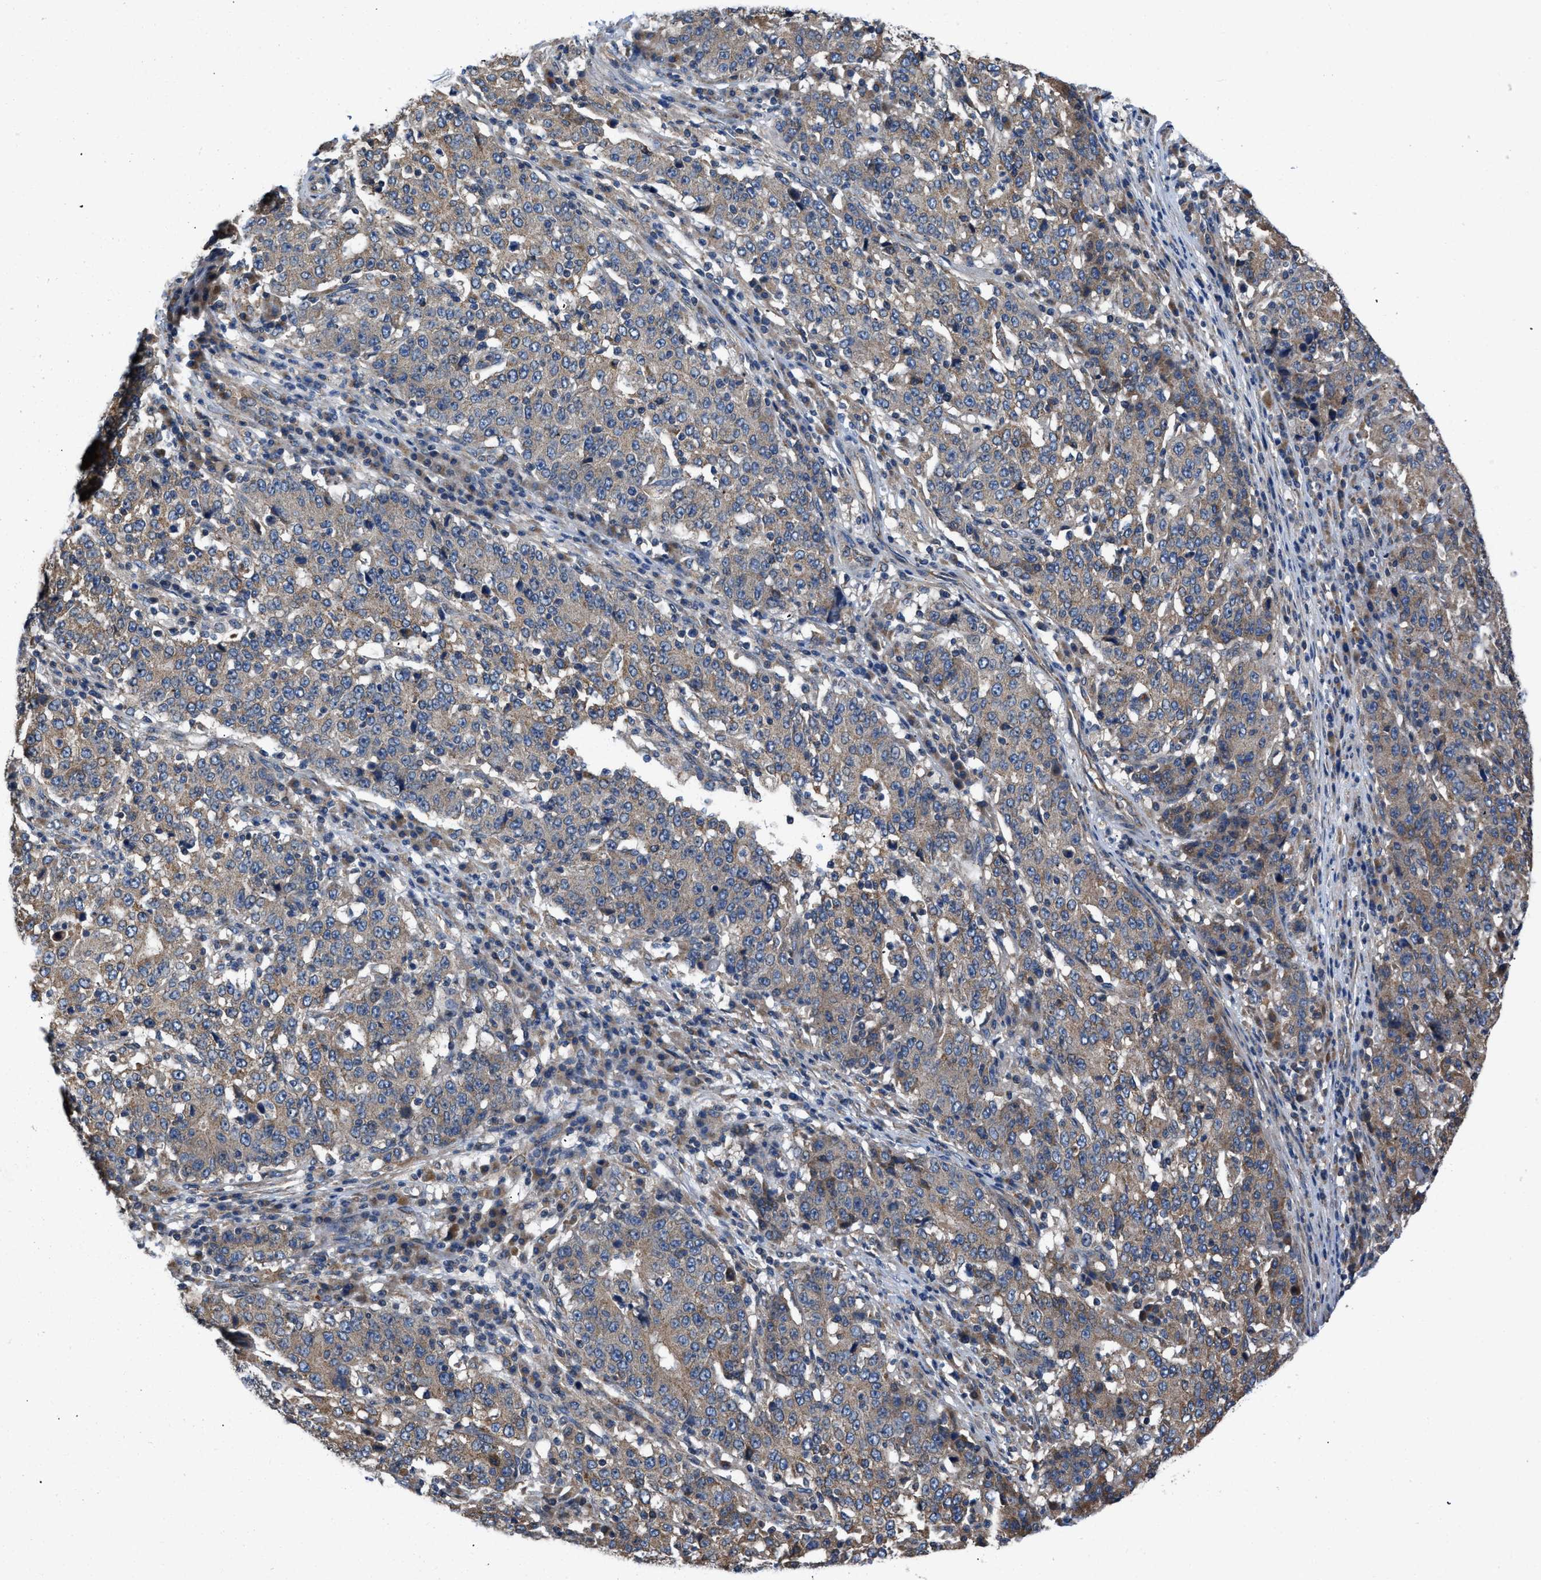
{"staining": {"intensity": "weak", "quantity": ">75%", "location": "cytoplasmic/membranous"}, "tissue": "stomach cancer", "cell_type": "Tumor cells", "image_type": "cancer", "snomed": [{"axis": "morphology", "description": "Adenocarcinoma, NOS"}, {"axis": "topography", "description": "Stomach"}], "caption": "Weak cytoplasmic/membranous expression is appreciated in about >75% of tumor cells in stomach adenocarcinoma.", "gene": "CEP128", "patient": {"sex": "male", "age": 59}}